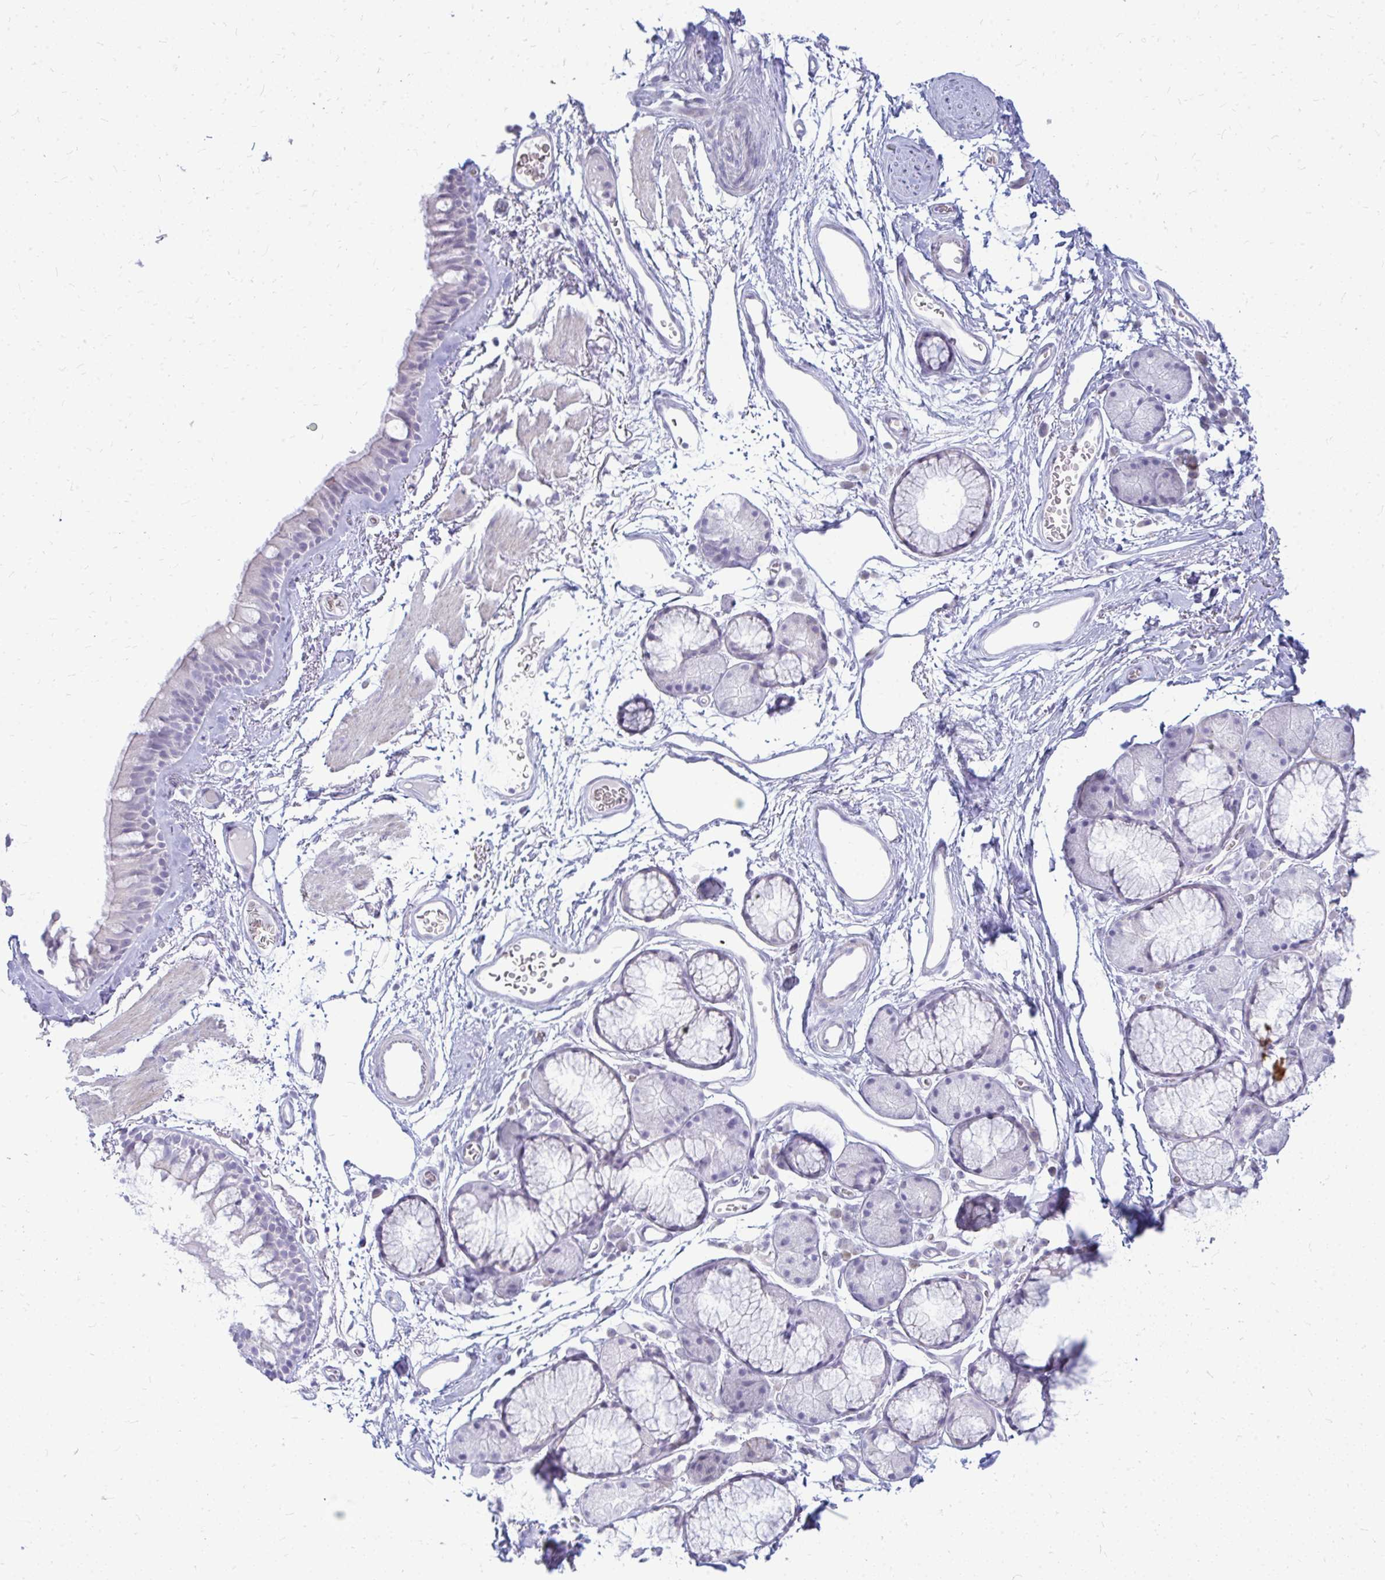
{"staining": {"intensity": "negative", "quantity": "none", "location": "none"}, "tissue": "bronchus", "cell_type": "Respiratory epithelial cells", "image_type": "normal", "snomed": [{"axis": "morphology", "description": "Normal tissue, NOS"}, {"axis": "topography", "description": "Cartilage tissue"}, {"axis": "topography", "description": "Bronchus"}], "caption": "A high-resolution photomicrograph shows immunohistochemistry staining of unremarkable bronchus, which demonstrates no significant positivity in respiratory epithelial cells. (Brightfield microscopy of DAB (3,3'-diaminobenzidine) immunohistochemistry (IHC) at high magnification).", "gene": "TSPEAR", "patient": {"sex": "female", "age": 79}}